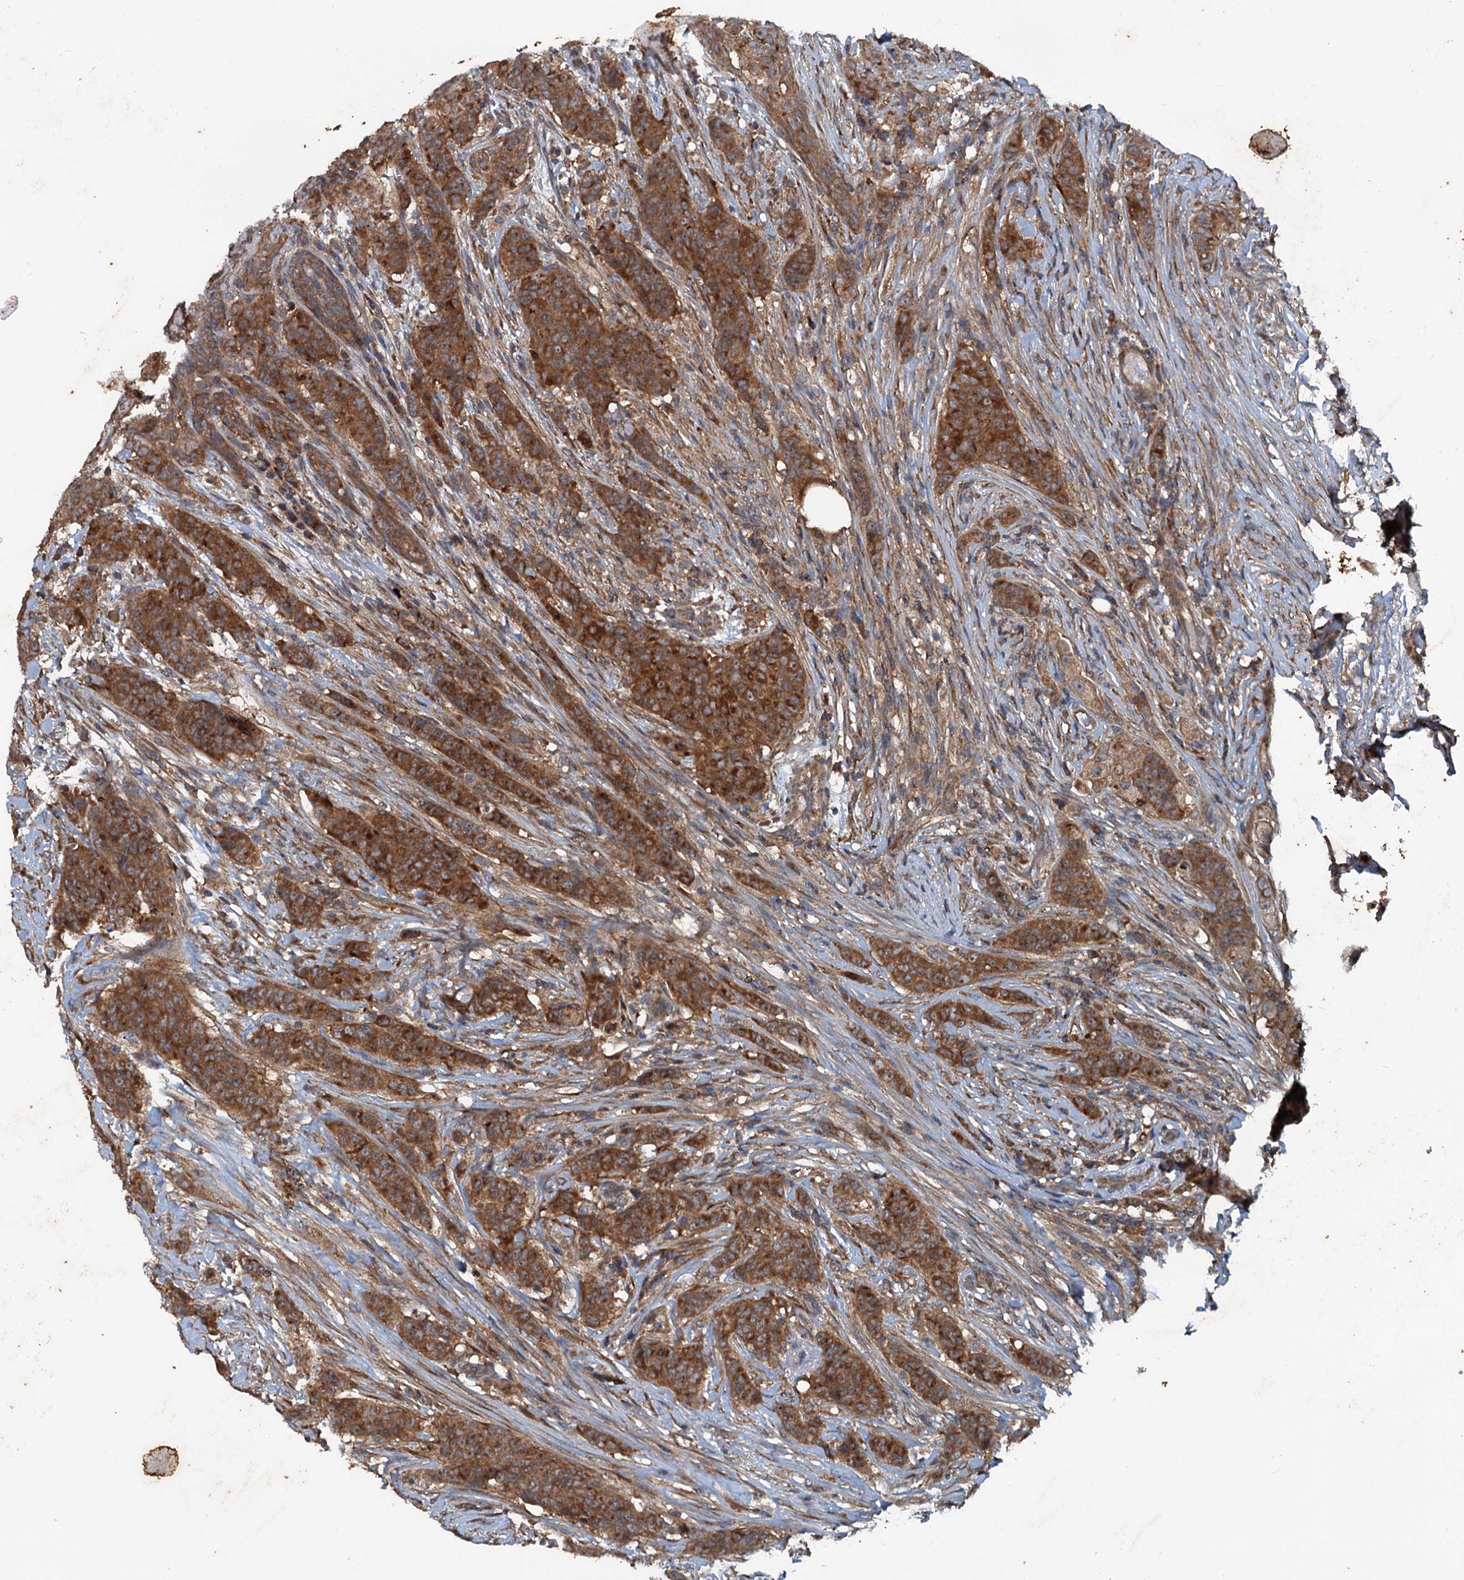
{"staining": {"intensity": "strong", "quantity": ">75%", "location": "cytoplasmic/membranous"}, "tissue": "breast cancer", "cell_type": "Tumor cells", "image_type": "cancer", "snomed": [{"axis": "morphology", "description": "Duct carcinoma"}, {"axis": "topography", "description": "Breast"}], "caption": "DAB (3,3'-diaminobenzidine) immunohistochemical staining of human breast cancer (invasive ductal carcinoma) exhibits strong cytoplasmic/membranous protein expression in approximately >75% of tumor cells. (IHC, brightfield microscopy, high magnification).", "gene": "TEDC1", "patient": {"sex": "female", "age": 40}}